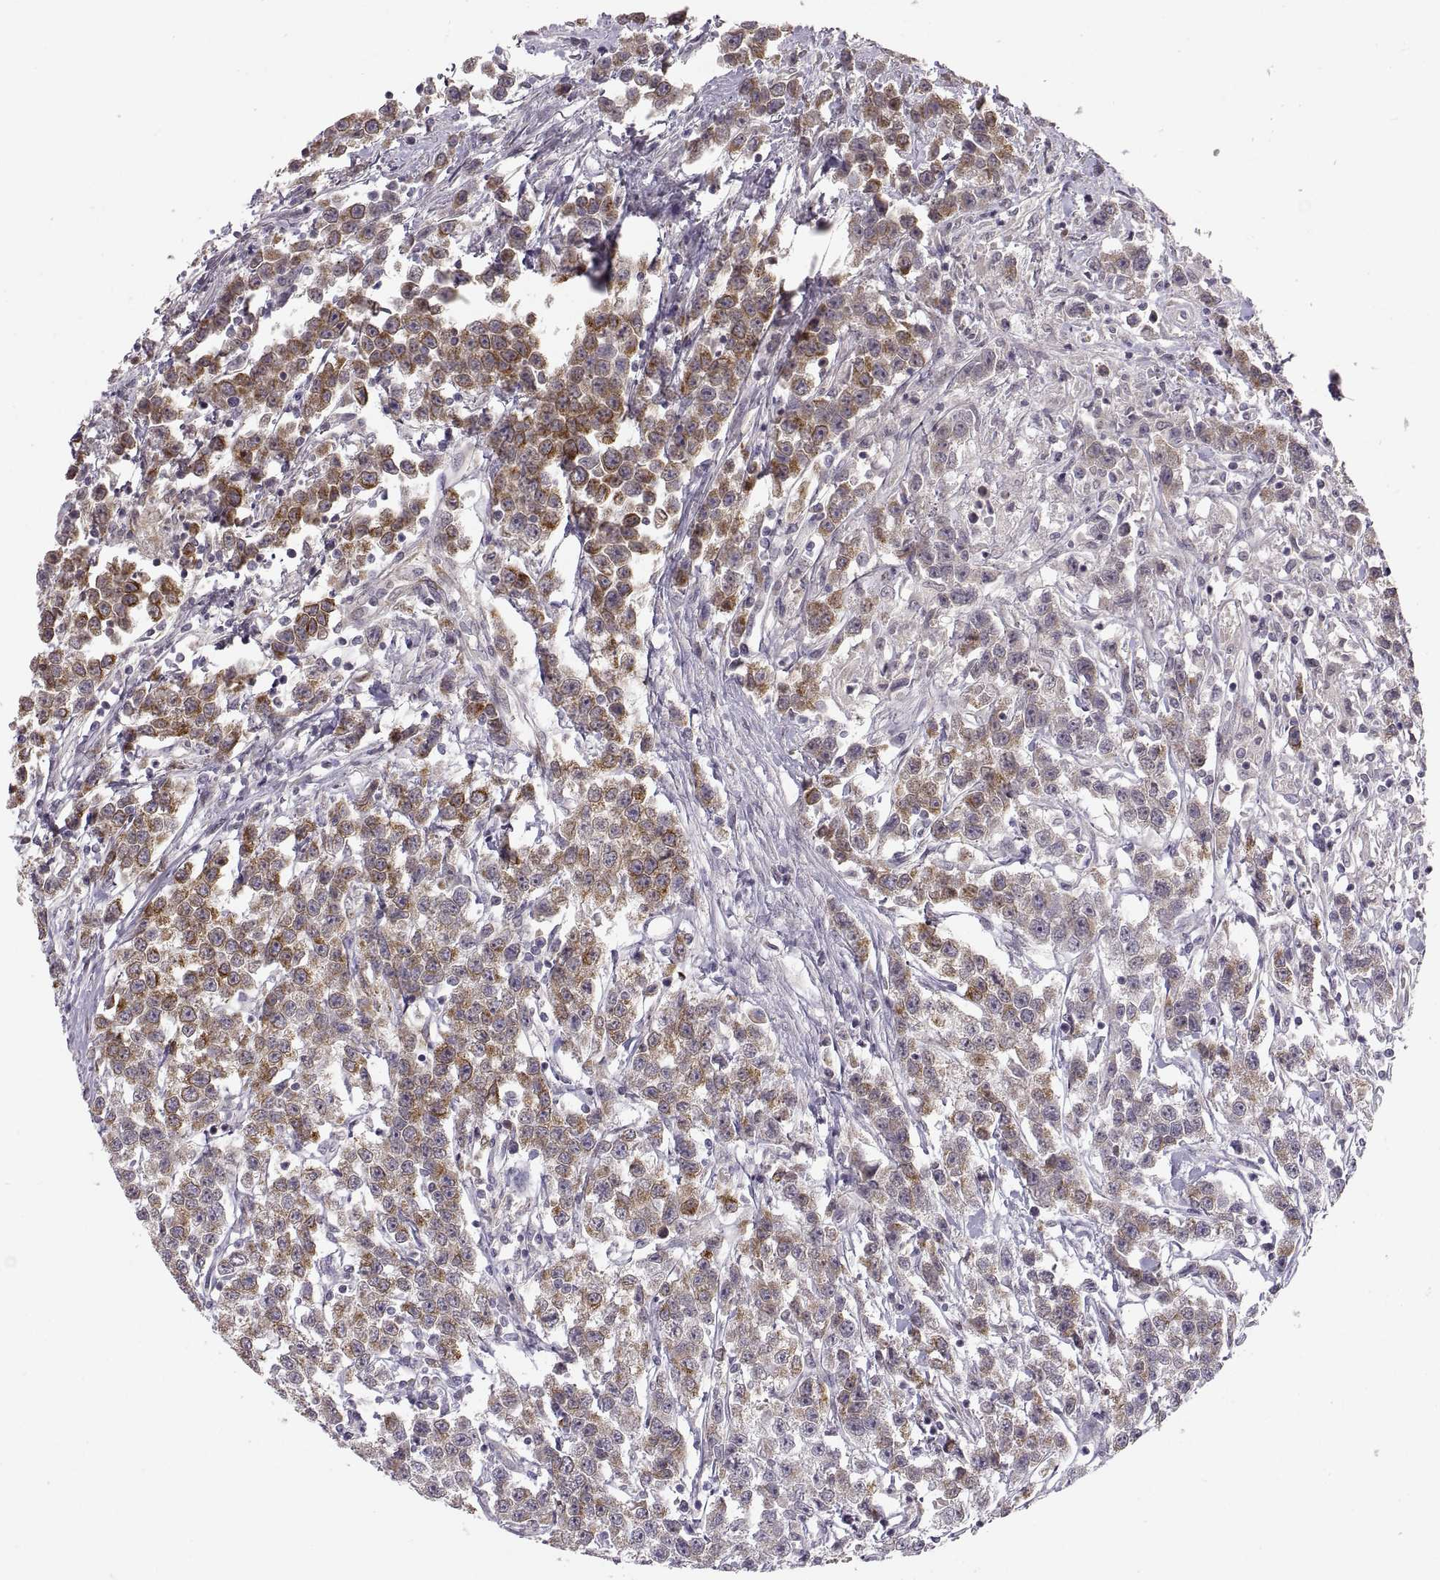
{"staining": {"intensity": "moderate", "quantity": ">75%", "location": "cytoplasmic/membranous"}, "tissue": "testis cancer", "cell_type": "Tumor cells", "image_type": "cancer", "snomed": [{"axis": "morphology", "description": "Seminoma, NOS"}, {"axis": "topography", "description": "Testis"}], "caption": "High-magnification brightfield microscopy of testis cancer stained with DAB (brown) and counterstained with hematoxylin (blue). tumor cells exhibit moderate cytoplasmic/membranous expression is appreciated in approximately>75% of cells. (DAB (3,3'-diaminobenzidine) = brown stain, brightfield microscopy at high magnification).", "gene": "HMGCR", "patient": {"sex": "male", "age": 59}}